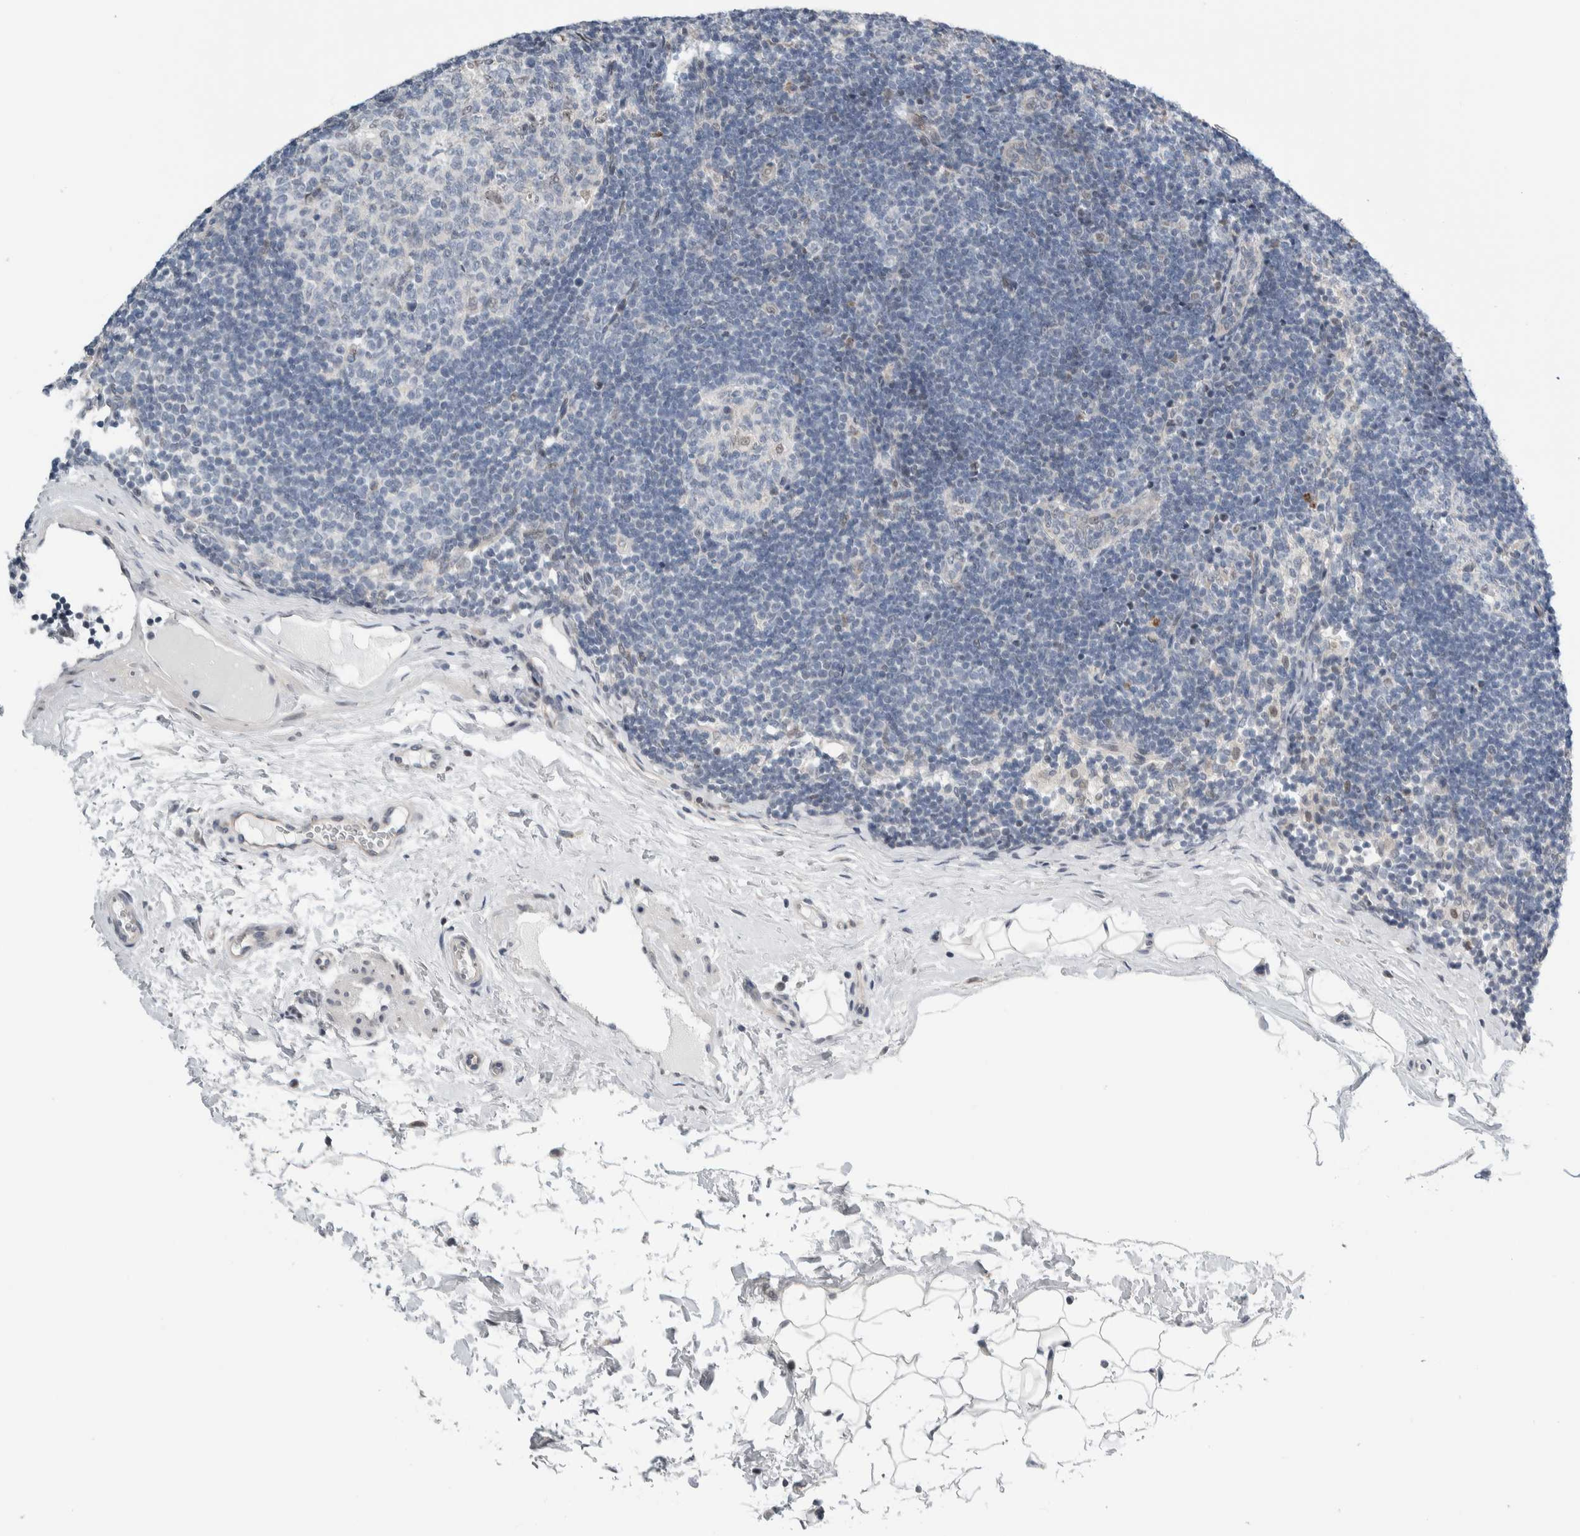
{"staining": {"intensity": "negative", "quantity": "none", "location": "none"}, "tissue": "lymph node", "cell_type": "Germinal center cells", "image_type": "normal", "snomed": [{"axis": "morphology", "description": "Normal tissue, NOS"}, {"axis": "topography", "description": "Lymph node"}], "caption": "A high-resolution histopathology image shows IHC staining of unremarkable lymph node, which reveals no significant staining in germinal center cells.", "gene": "NEUROD1", "patient": {"sex": "female", "age": 22}}